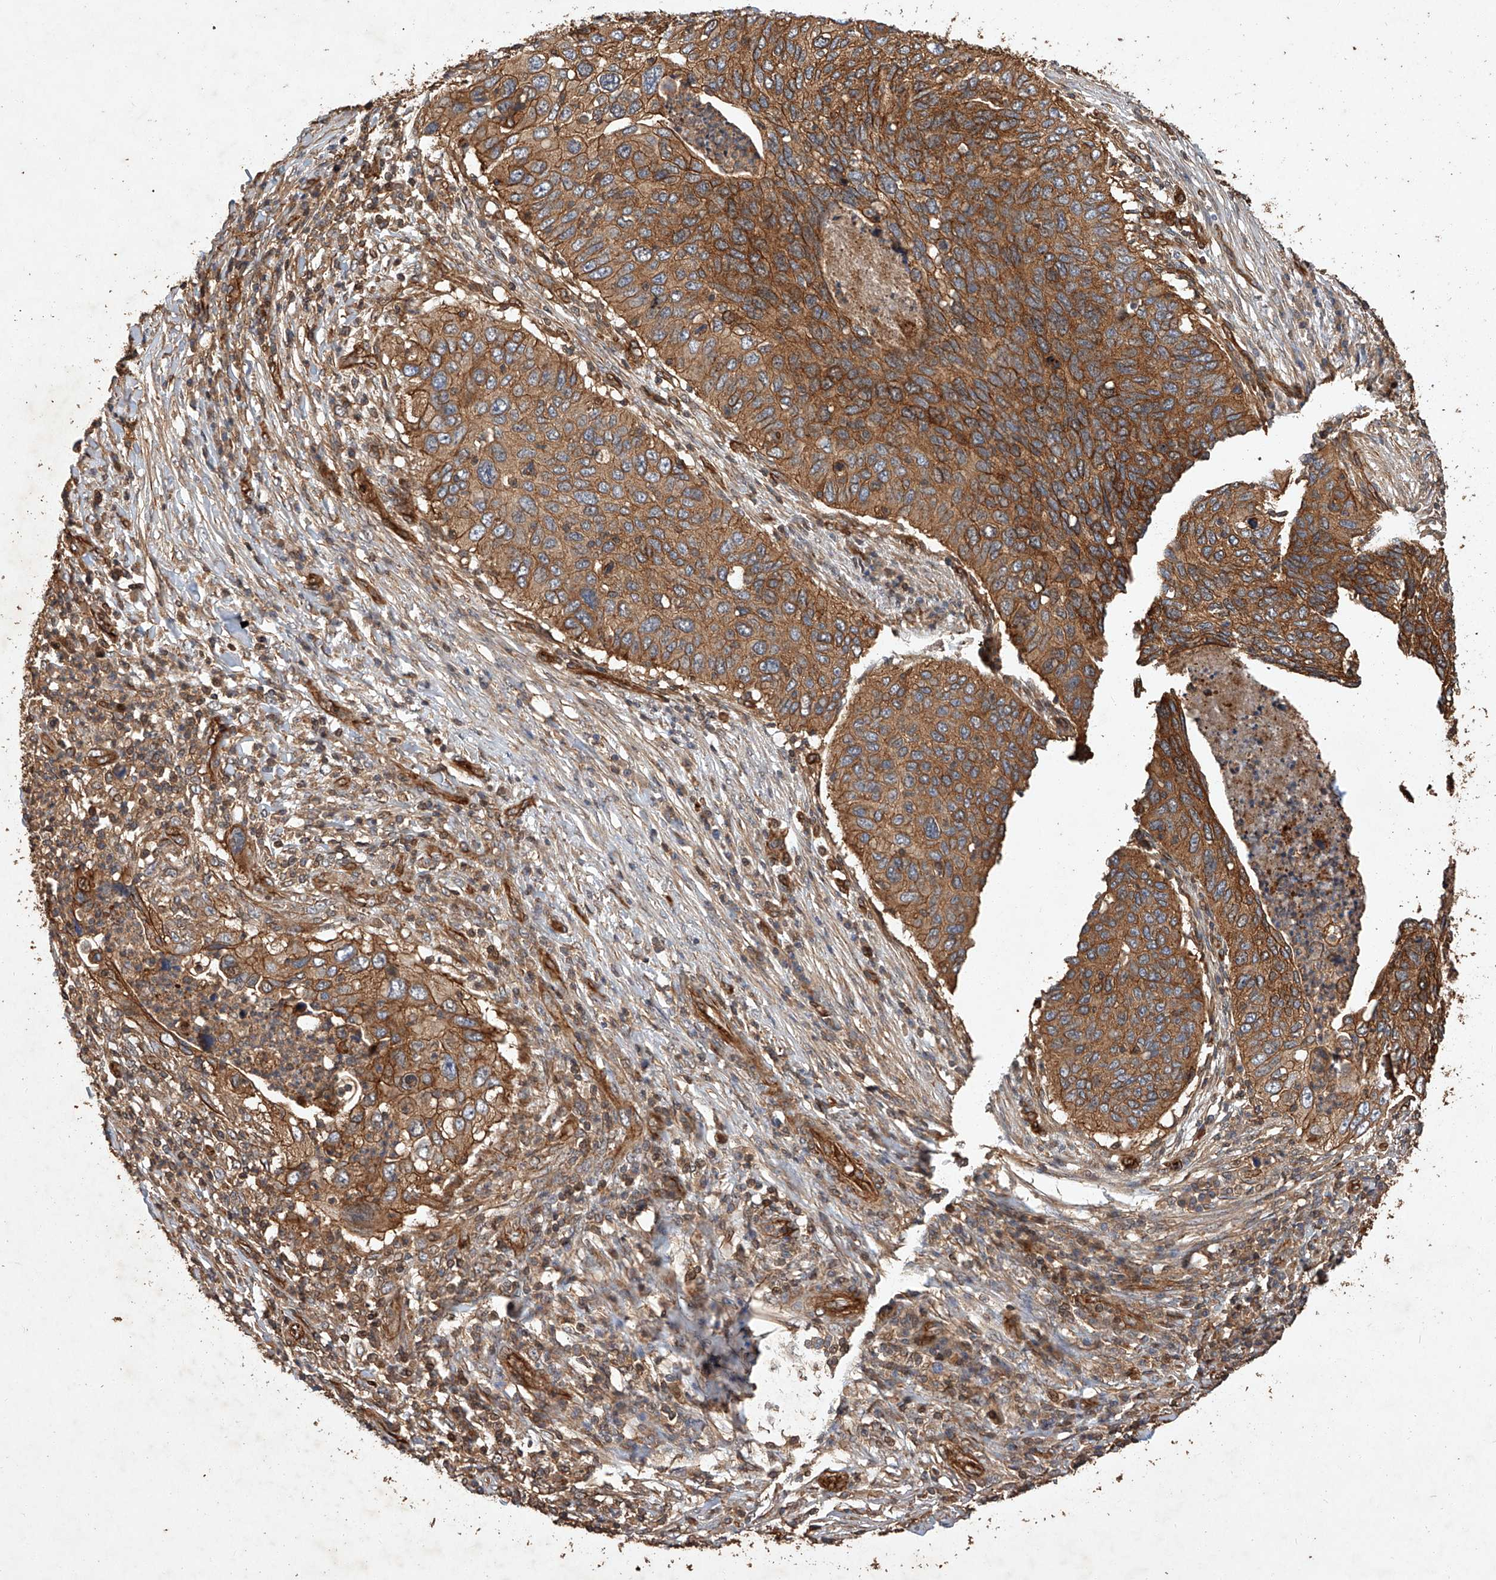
{"staining": {"intensity": "moderate", "quantity": ">75%", "location": "cytoplasmic/membranous"}, "tissue": "cervical cancer", "cell_type": "Tumor cells", "image_type": "cancer", "snomed": [{"axis": "morphology", "description": "Squamous cell carcinoma, NOS"}, {"axis": "topography", "description": "Cervix"}], "caption": "Immunohistochemical staining of squamous cell carcinoma (cervical) exhibits medium levels of moderate cytoplasmic/membranous protein expression in approximately >75% of tumor cells.", "gene": "GHDC", "patient": {"sex": "female", "age": 38}}